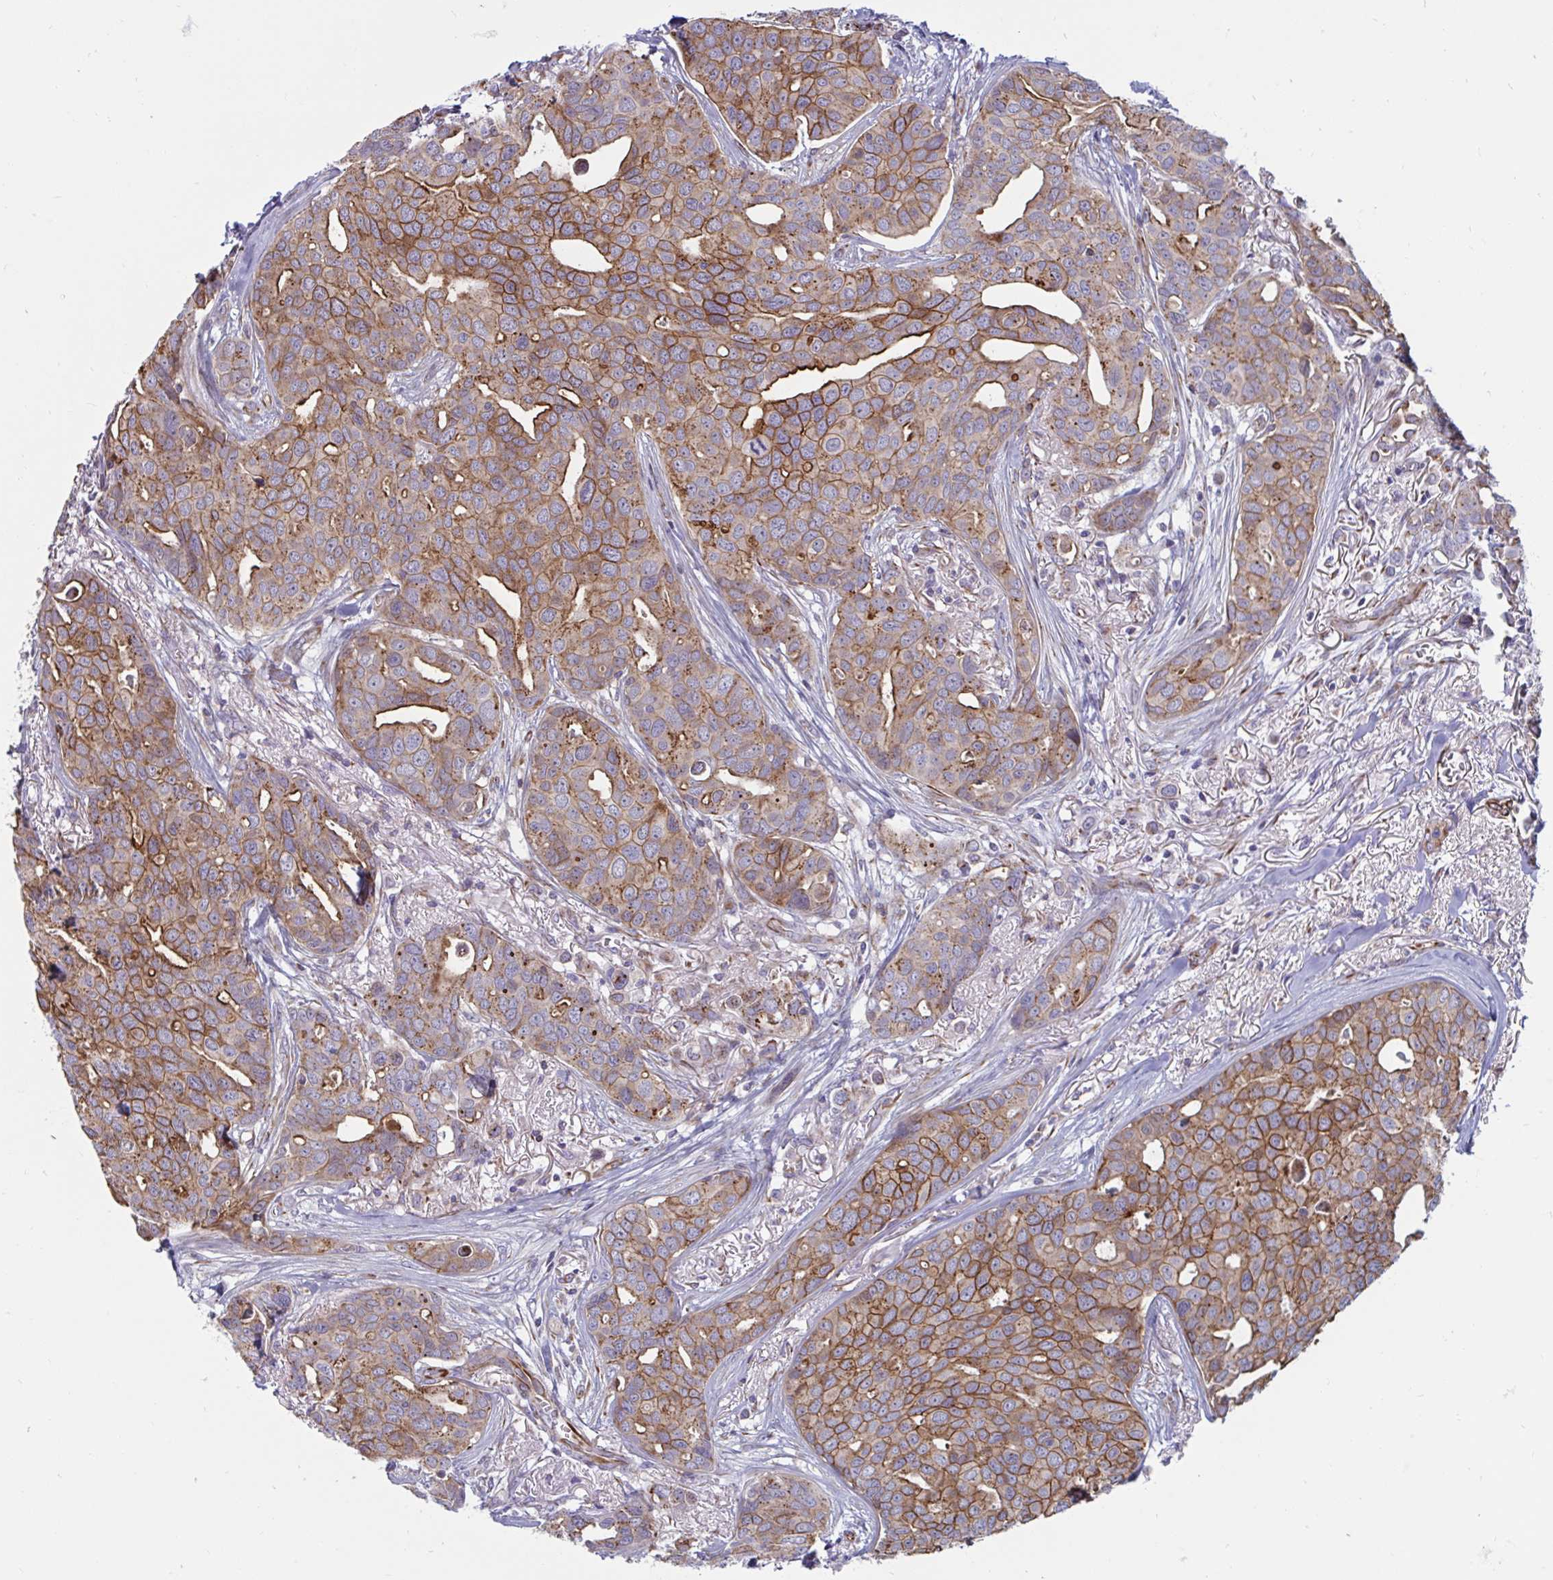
{"staining": {"intensity": "moderate", "quantity": ">75%", "location": "cytoplasmic/membranous"}, "tissue": "breast cancer", "cell_type": "Tumor cells", "image_type": "cancer", "snomed": [{"axis": "morphology", "description": "Duct carcinoma"}, {"axis": "topography", "description": "Breast"}], "caption": "The image shows staining of breast cancer, revealing moderate cytoplasmic/membranous protein positivity (brown color) within tumor cells.", "gene": "SLC9A6", "patient": {"sex": "female", "age": 54}}